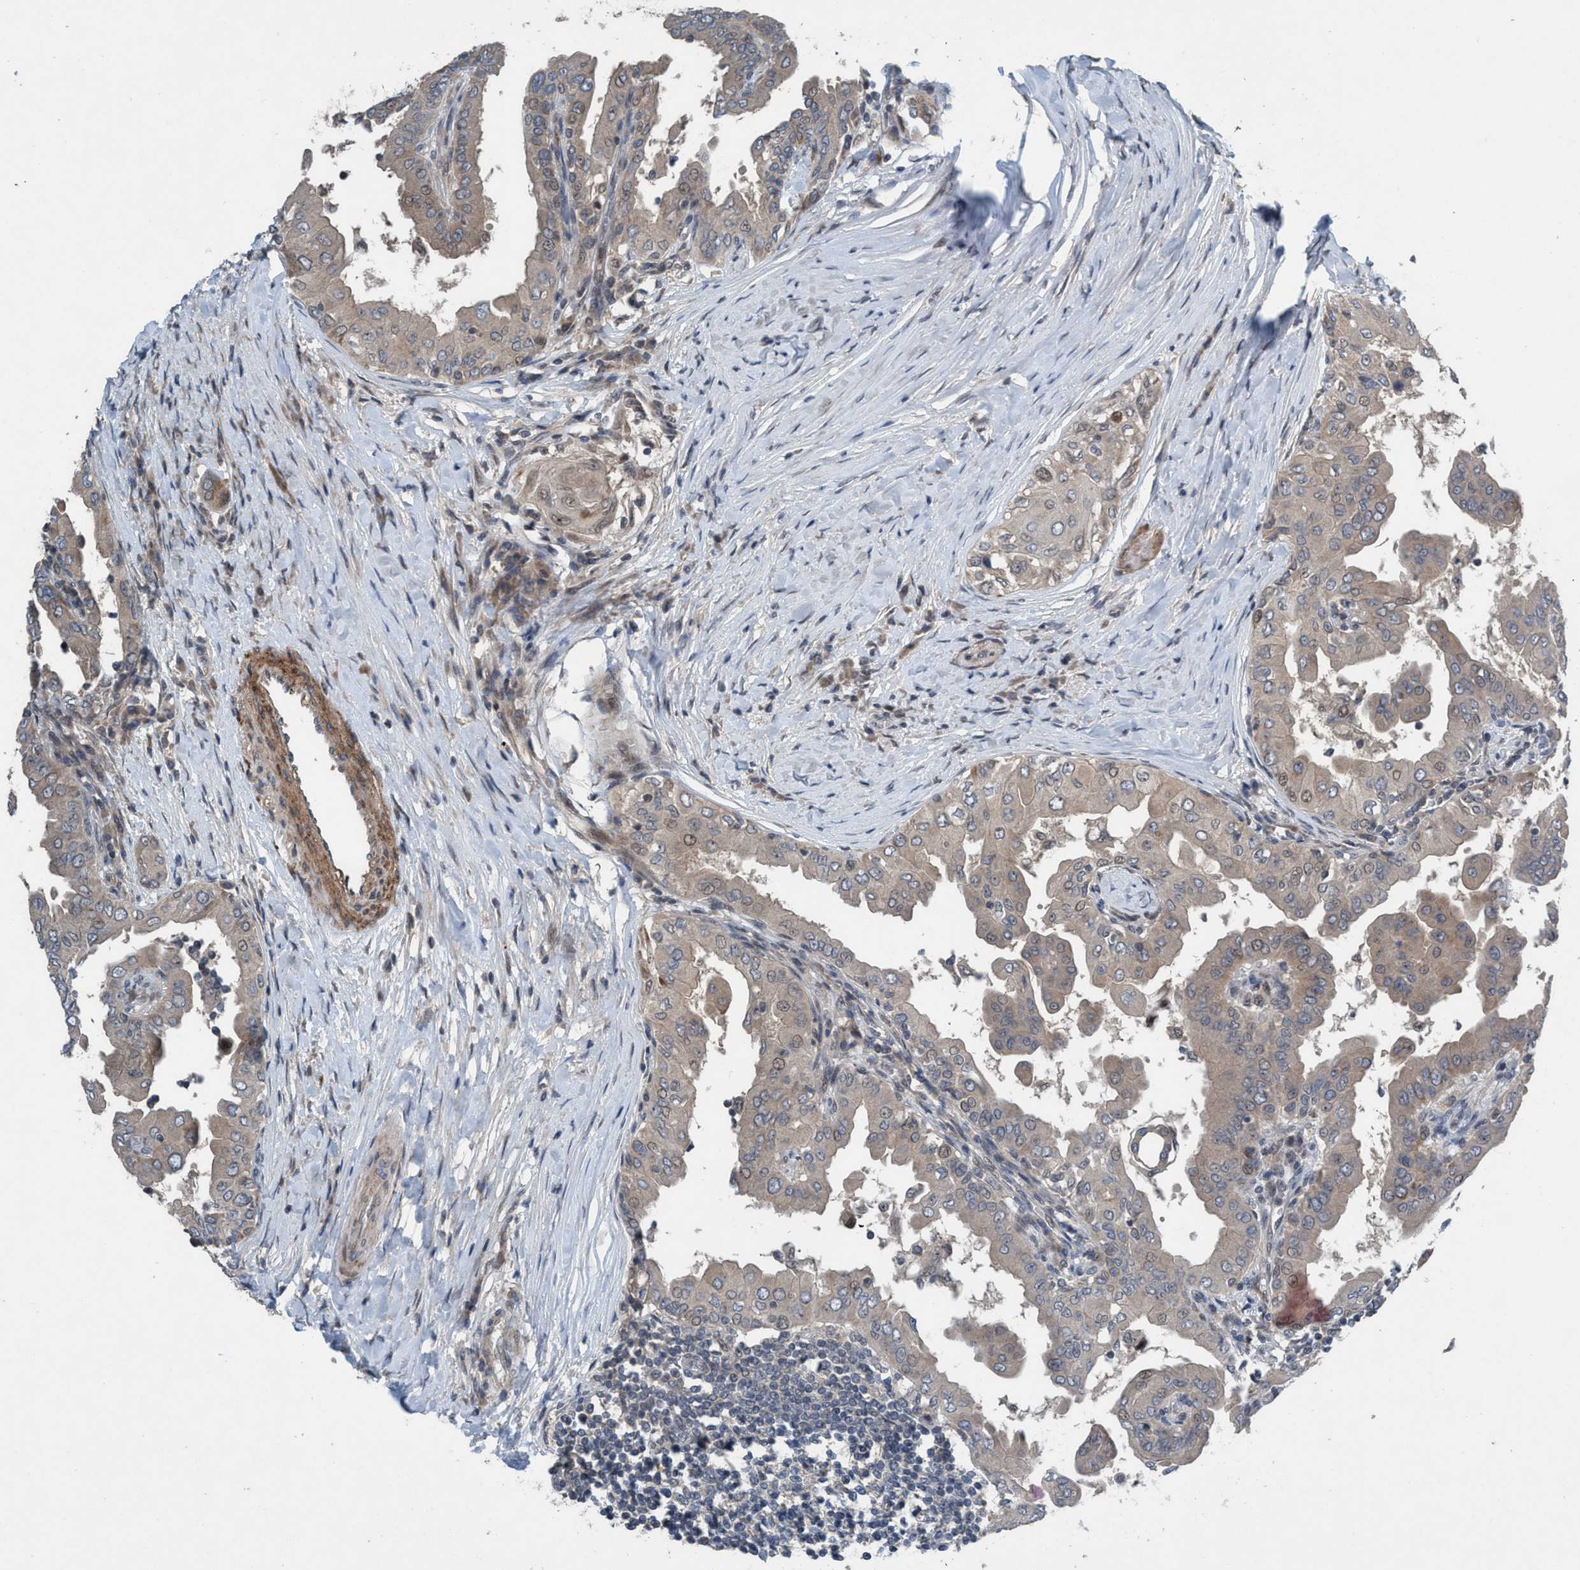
{"staining": {"intensity": "weak", "quantity": ">75%", "location": "cytoplasmic/membranous"}, "tissue": "thyroid cancer", "cell_type": "Tumor cells", "image_type": "cancer", "snomed": [{"axis": "morphology", "description": "Papillary adenocarcinoma, NOS"}, {"axis": "topography", "description": "Thyroid gland"}], "caption": "IHC staining of thyroid cancer (papillary adenocarcinoma), which demonstrates low levels of weak cytoplasmic/membranous expression in approximately >75% of tumor cells indicating weak cytoplasmic/membranous protein staining. The staining was performed using DAB (3,3'-diaminobenzidine) (brown) for protein detection and nuclei were counterstained in hematoxylin (blue).", "gene": "NISCH", "patient": {"sex": "male", "age": 33}}